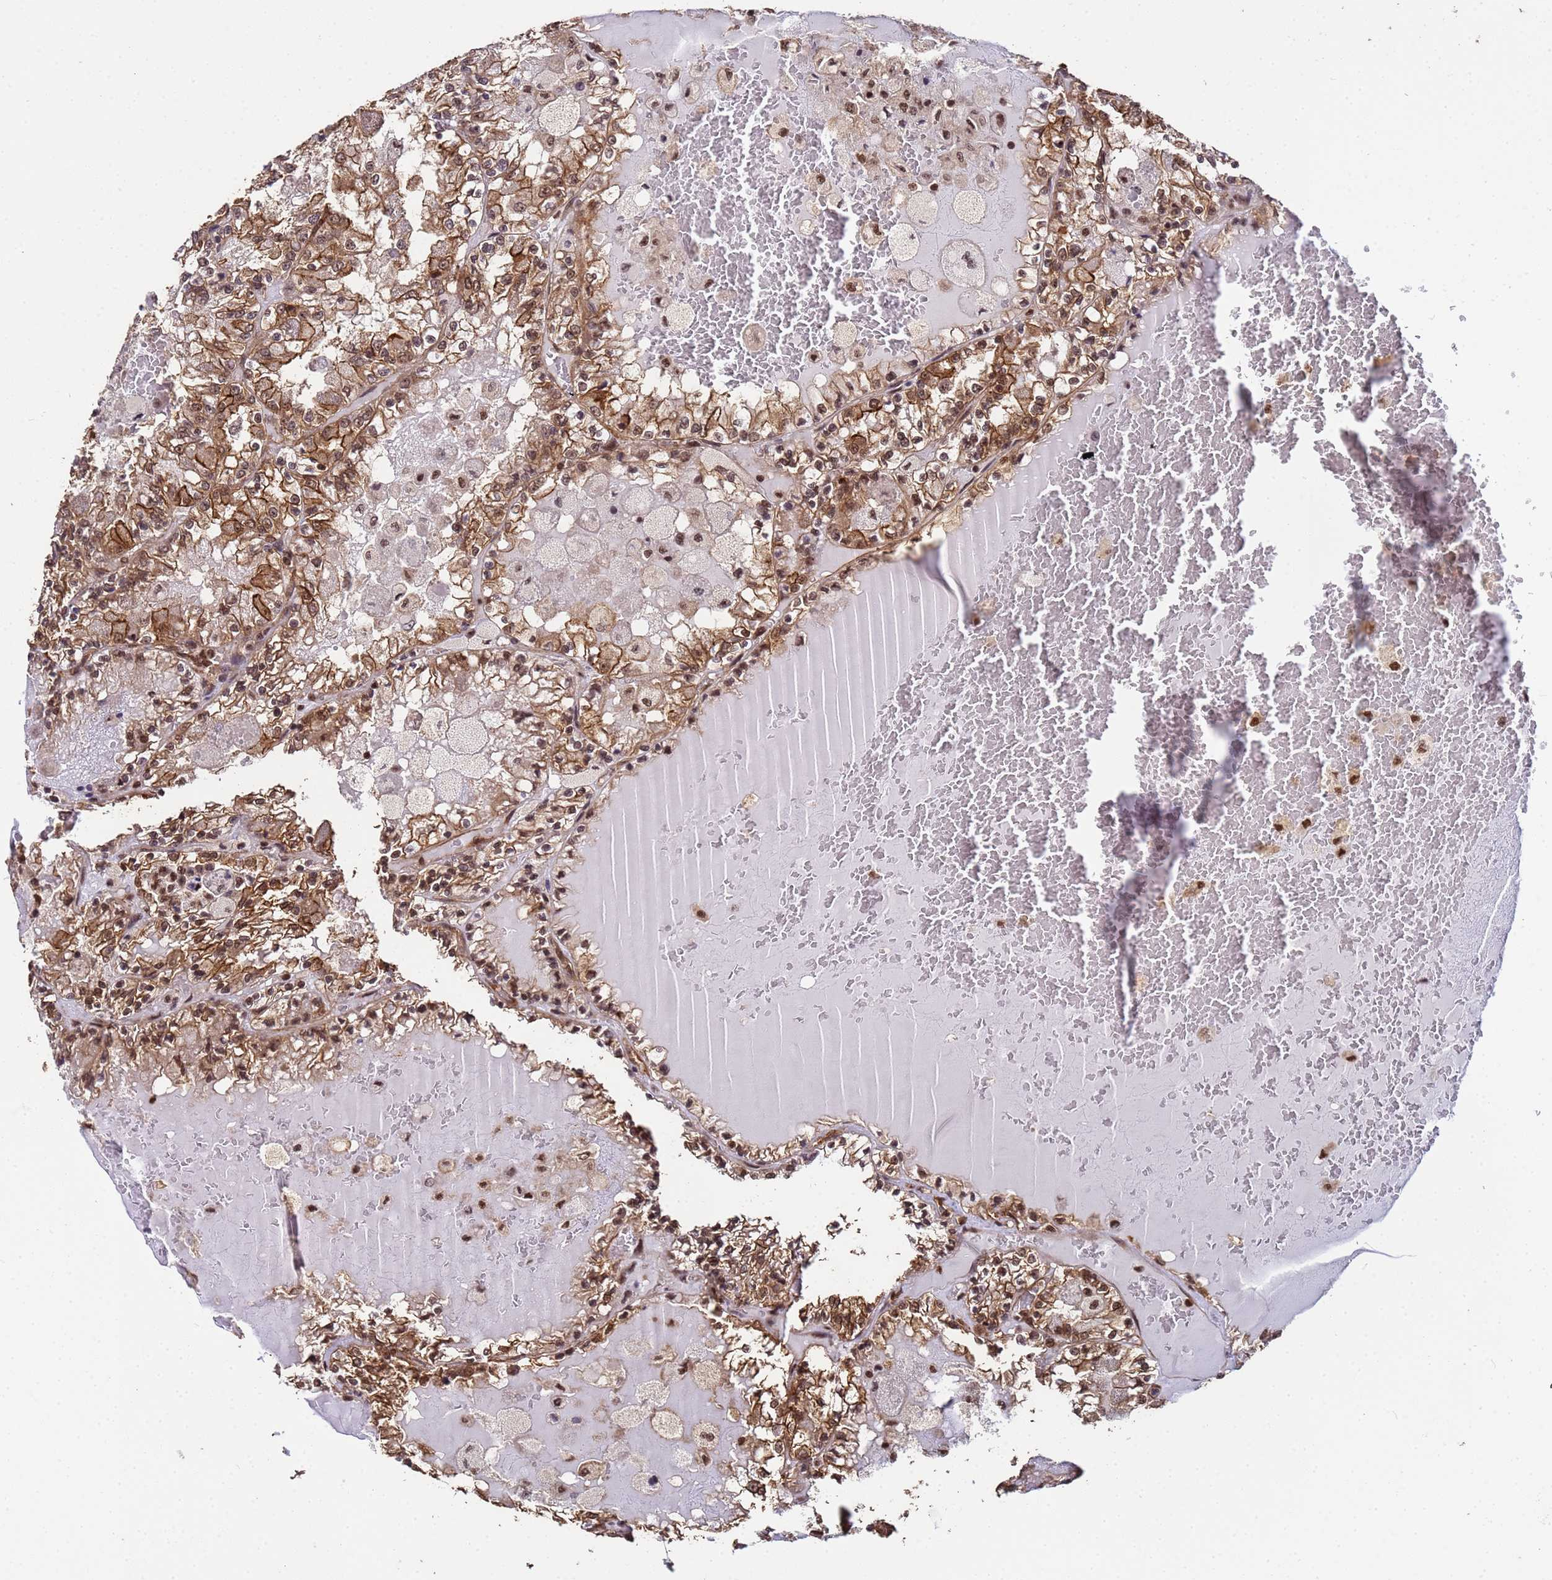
{"staining": {"intensity": "strong", "quantity": ">75%", "location": "cytoplasmic/membranous,nuclear"}, "tissue": "renal cancer", "cell_type": "Tumor cells", "image_type": "cancer", "snomed": [{"axis": "morphology", "description": "Adenocarcinoma, NOS"}, {"axis": "topography", "description": "Kidney"}], "caption": "Strong cytoplasmic/membranous and nuclear positivity for a protein is identified in approximately >75% of tumor cells of renal adenocarcinoma using IHC.", "gene": "SYF2", "patient": {"sex": "female", "age": 56}}